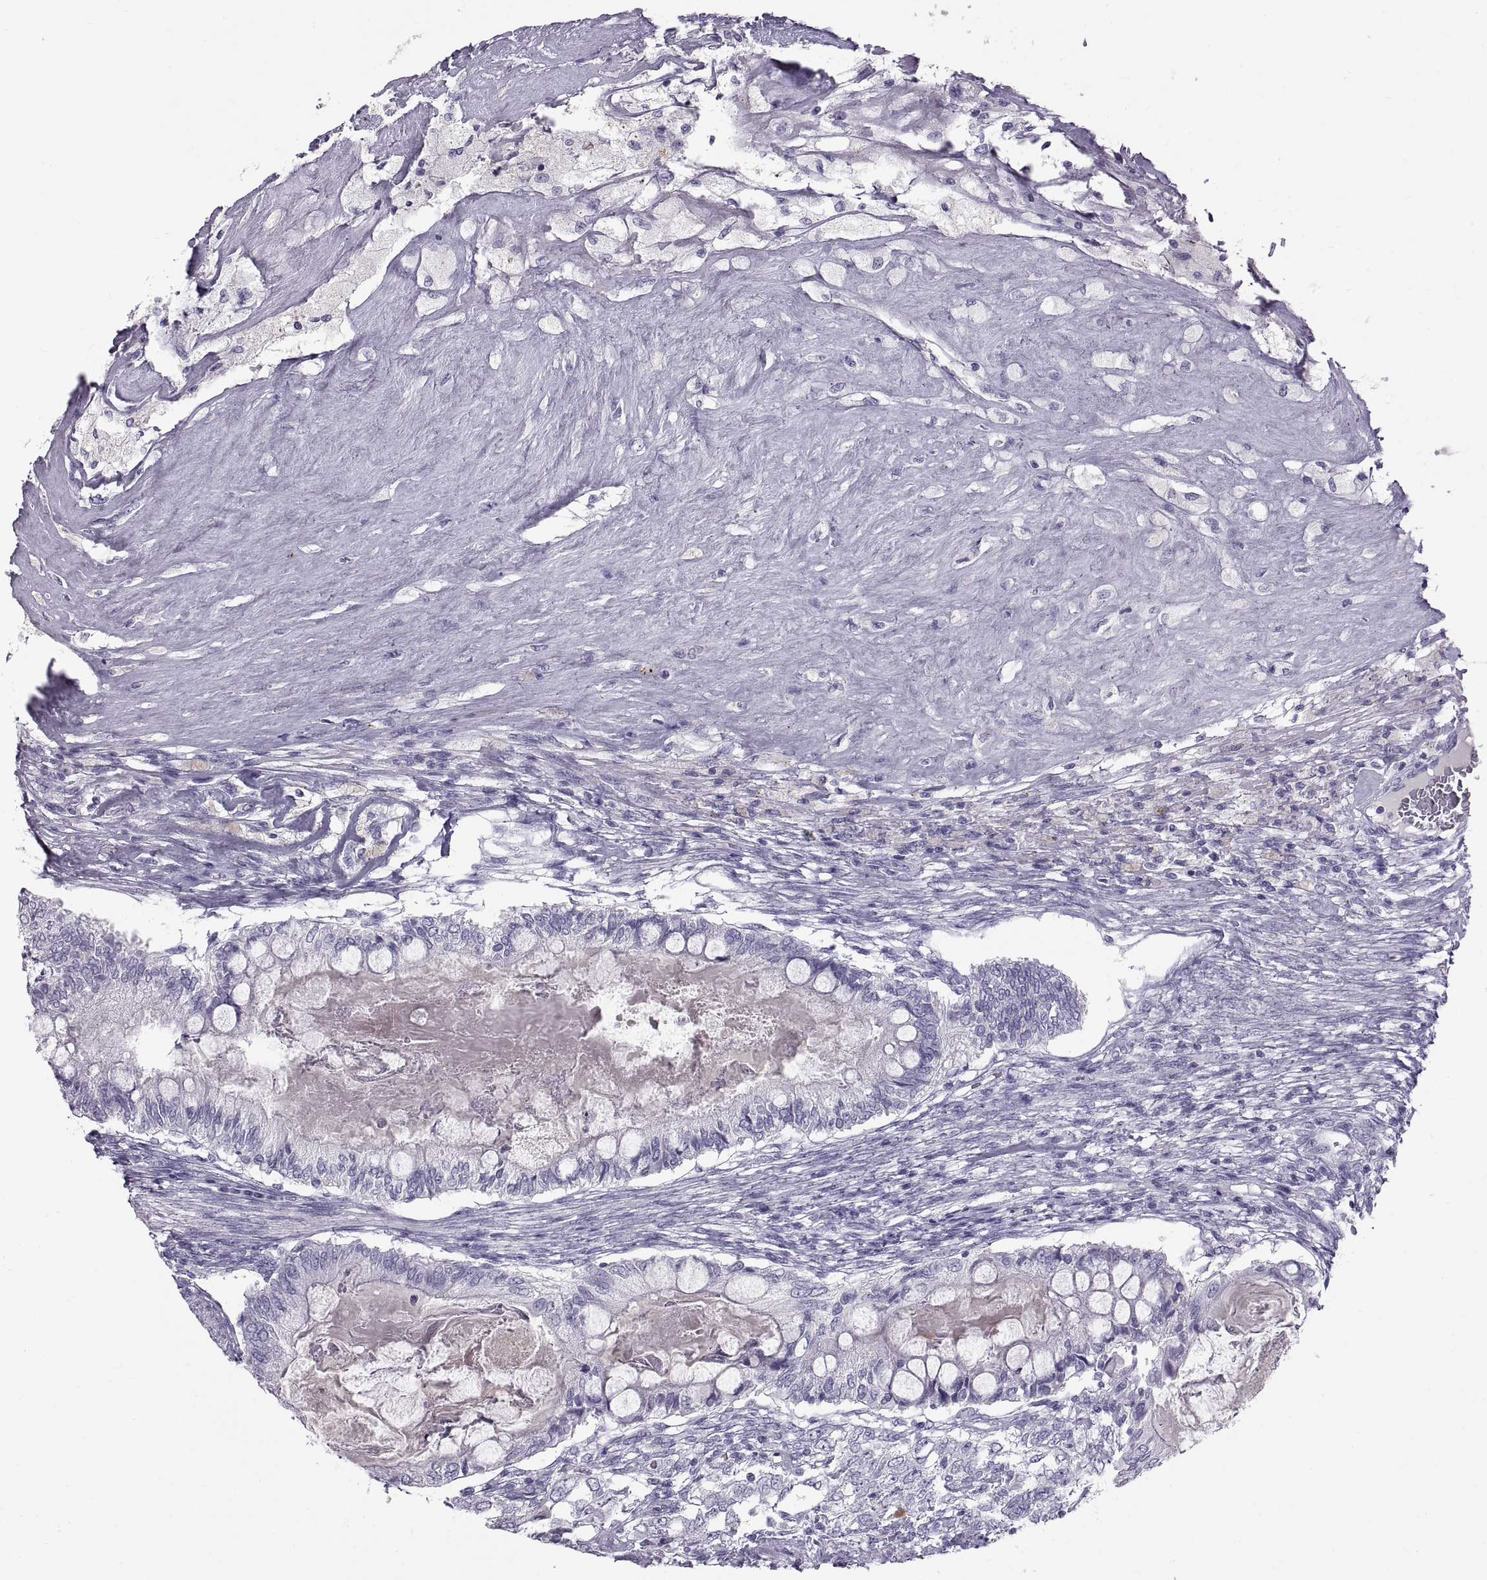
{"staining": {"intensity": "negative", "quantity": "none", "location": "none"}, "tissue": "testis cancer", "cell_type": "Tumor cells", "image_type": "cancer", "snomed": [{"axis": "morphology", "description": "Seminoma, NOS"}, {"axis": "morphology", "description": "Carcinoma, Embryonal, NOS"}, {"axis": "topography", "description": "Testis"}], "caption": "Immunohistochemistry photomicrograph of neoplastic tissue: seminoma (testis) stained with DAB (3,3'-diaminobenzidine) exhibits no significant protein staining in tumor cells.", "gene": "WFDC8", "patient": {"sex": "male", "age": 41}}